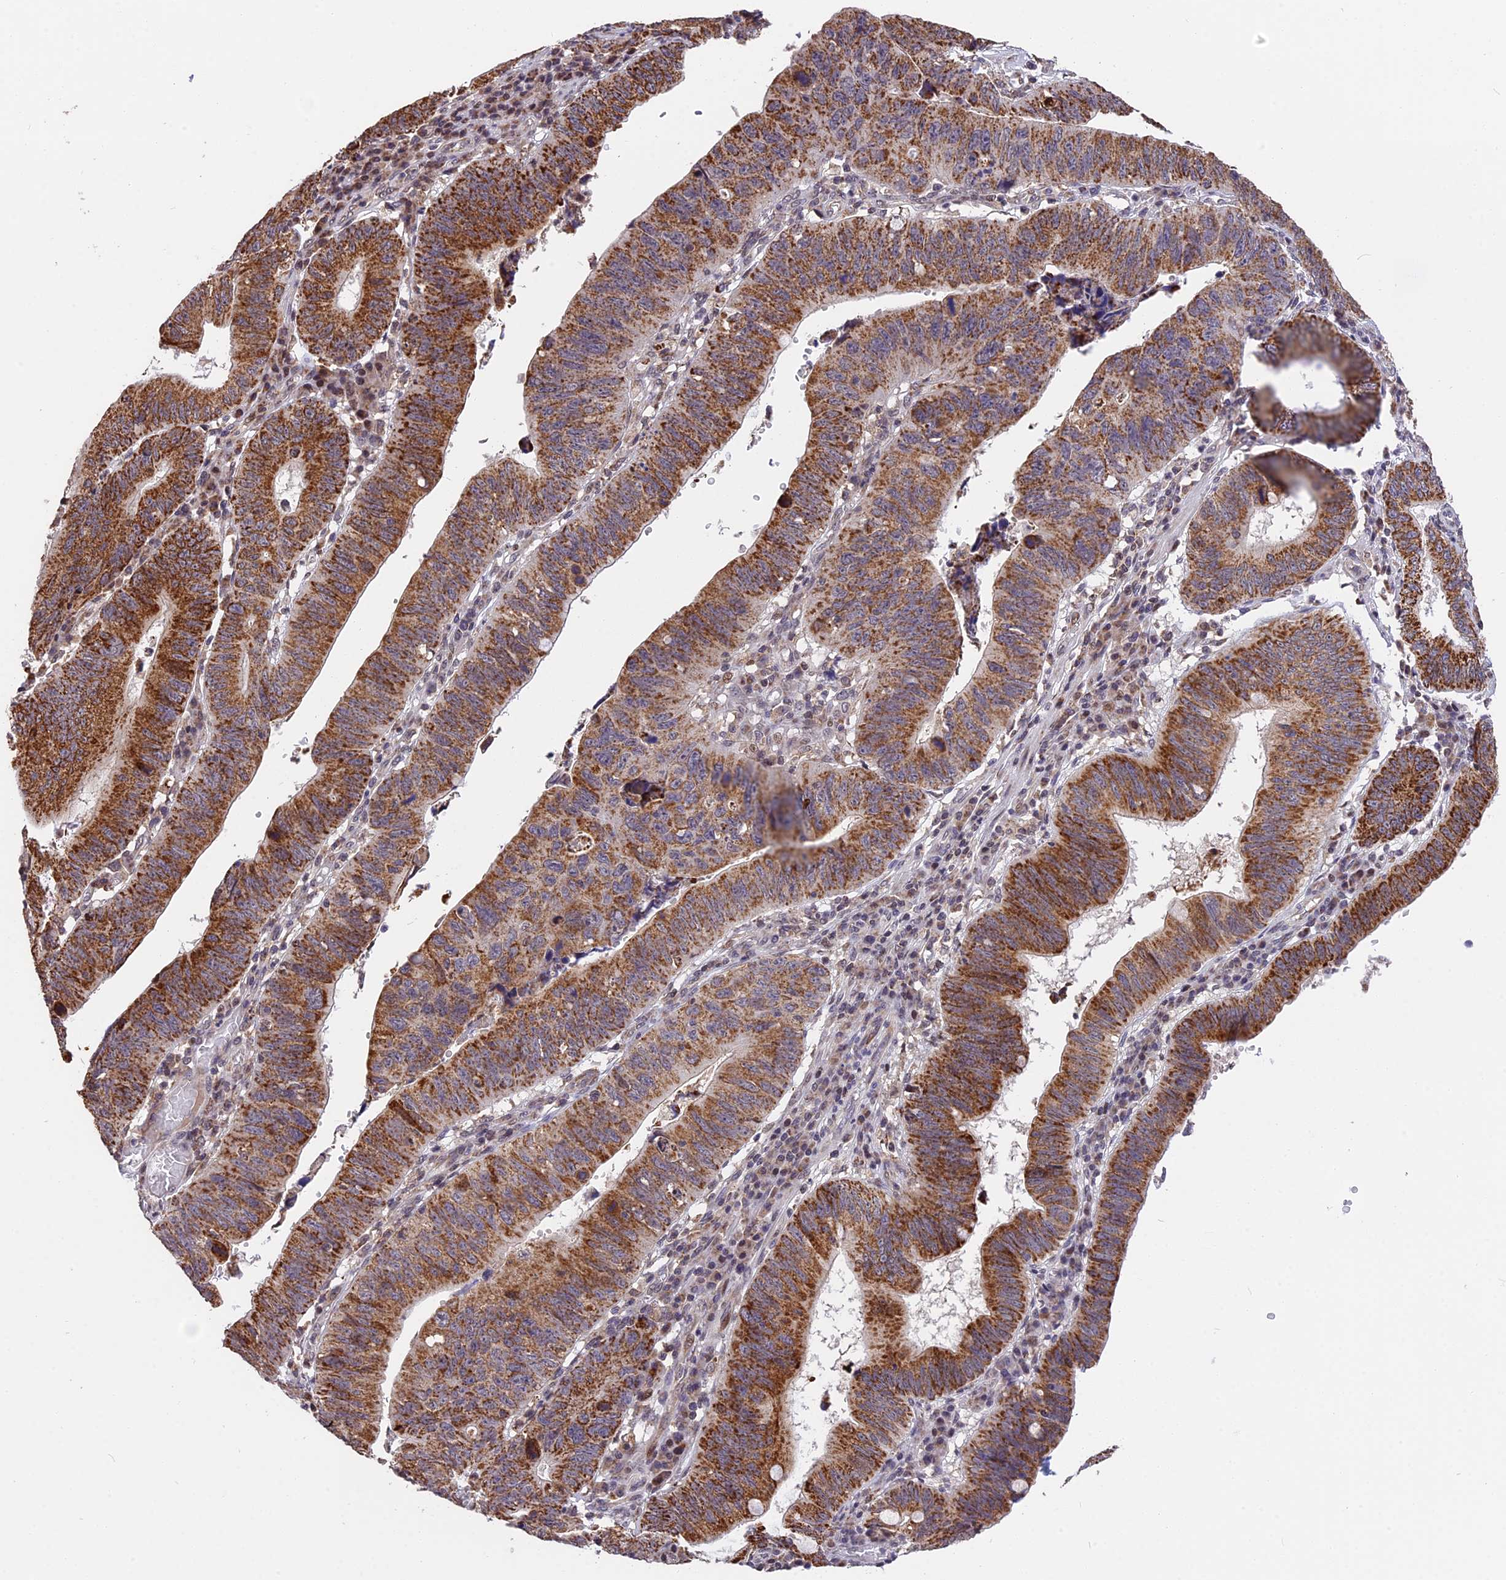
{"staining": {"intensity": "strong", "quantity": ">75%", "location": "cytoplasmic/membranous"}, "tissue": "stomach cancer", "cell_type": "Tumor cells", "image_type": "cancer", "snomed": [{"axis": "morphology", "description": "Adenocarcinoma, NOS"}, {"axis": "topography", "description": "Stomach"}], "caption": "Stomach adenocarcinoma was stained to show a protein in brown. There is high levels of strong cytoplasmic/membranous staining in about >75% of tumor cells.", "gene": "RERGL", "patient": {"sex": "male", "age": 59}}